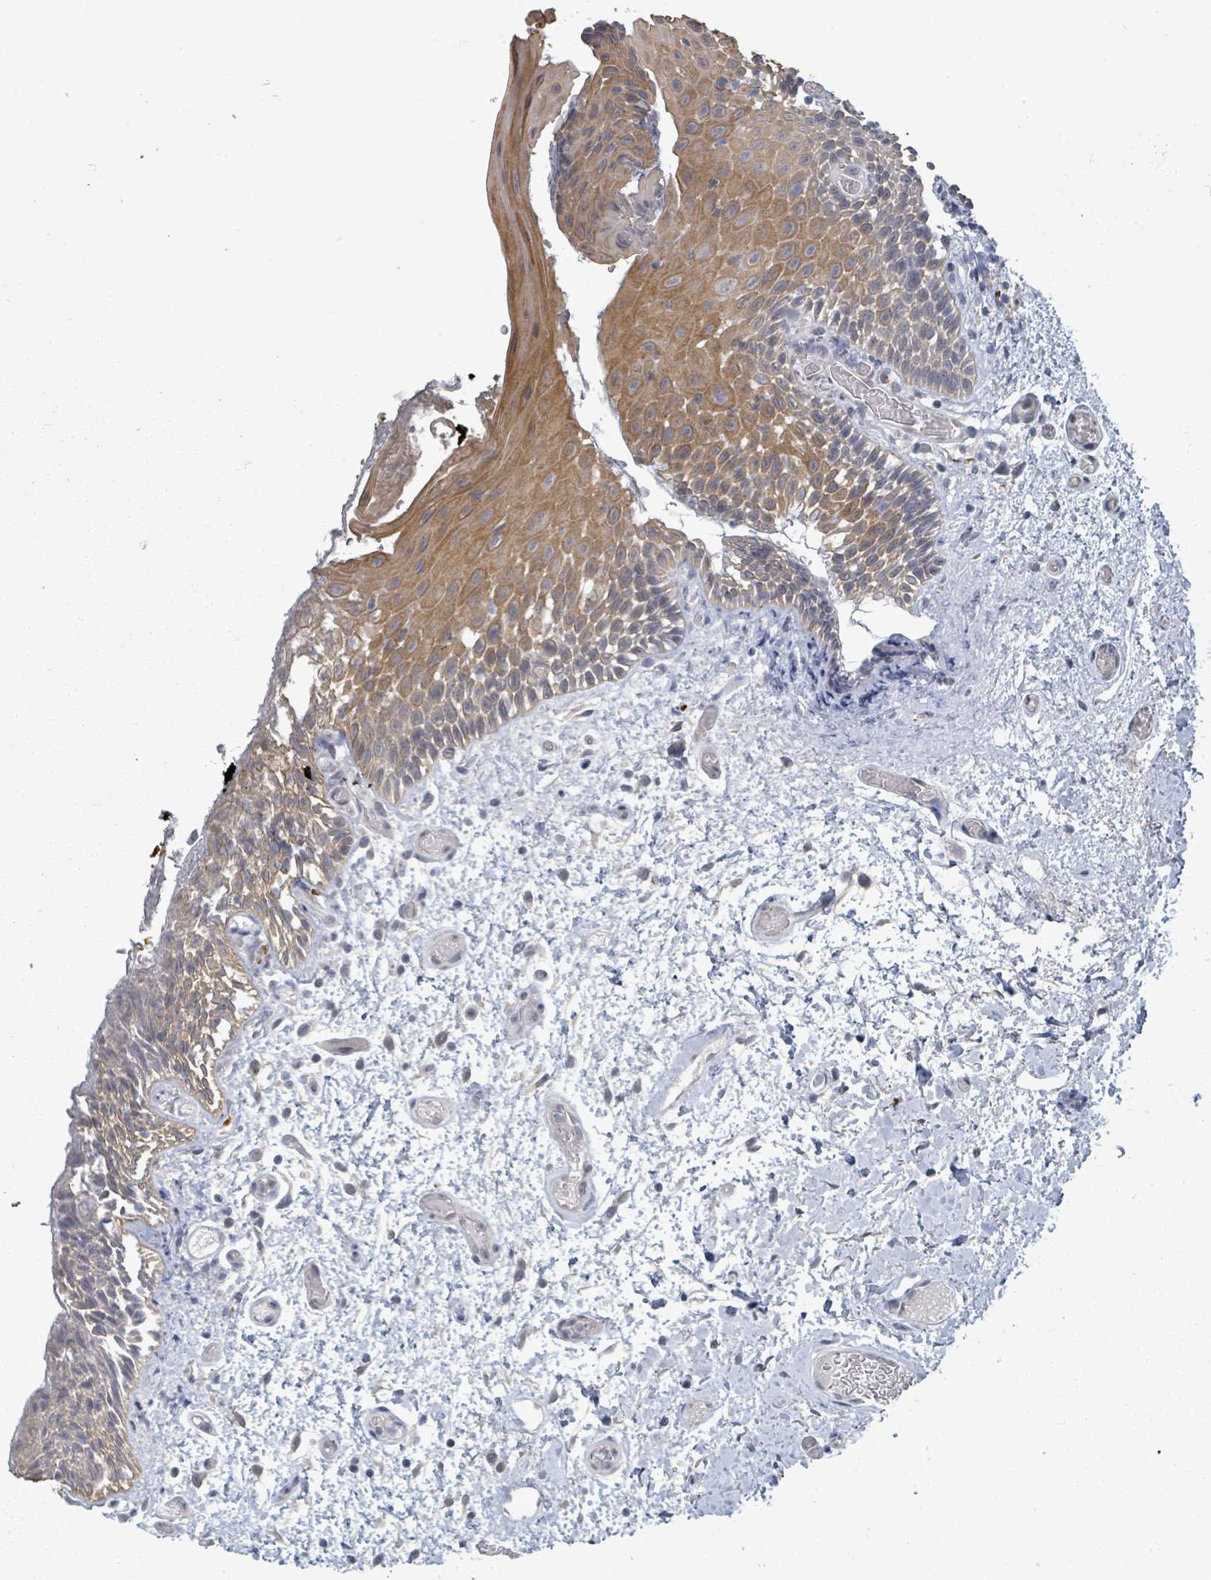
{"staining": {"intensity": "moderate", "quantity": "25%-75%", "location": "cytoplasmic/membranous"}, "tissue": "oral mucosa", "cell_type": "Squamous epithelial cells", "image_type": "normal", "snomed": [{"axis": "morphology", "description": "Normal tissue, NOS"}, {"axis": "morphology", "description": "Squamous cell carcinoma, NOS"}, {"axis": "topography", "description": "Oral tissue"}, {"axis": "topography", "description": "Tounge, NOS"}, {"axis": "topography", "description": "Head-Neck"}], "caption": "This image displays IHC staining of benign oral mucosa, with medium moderate cytoplasmic/membranous positivity in approximately 25%-75% of squamous epithelial cells.", "gene": "ASB12", "patient": {"sex": "male", "age": 76}}